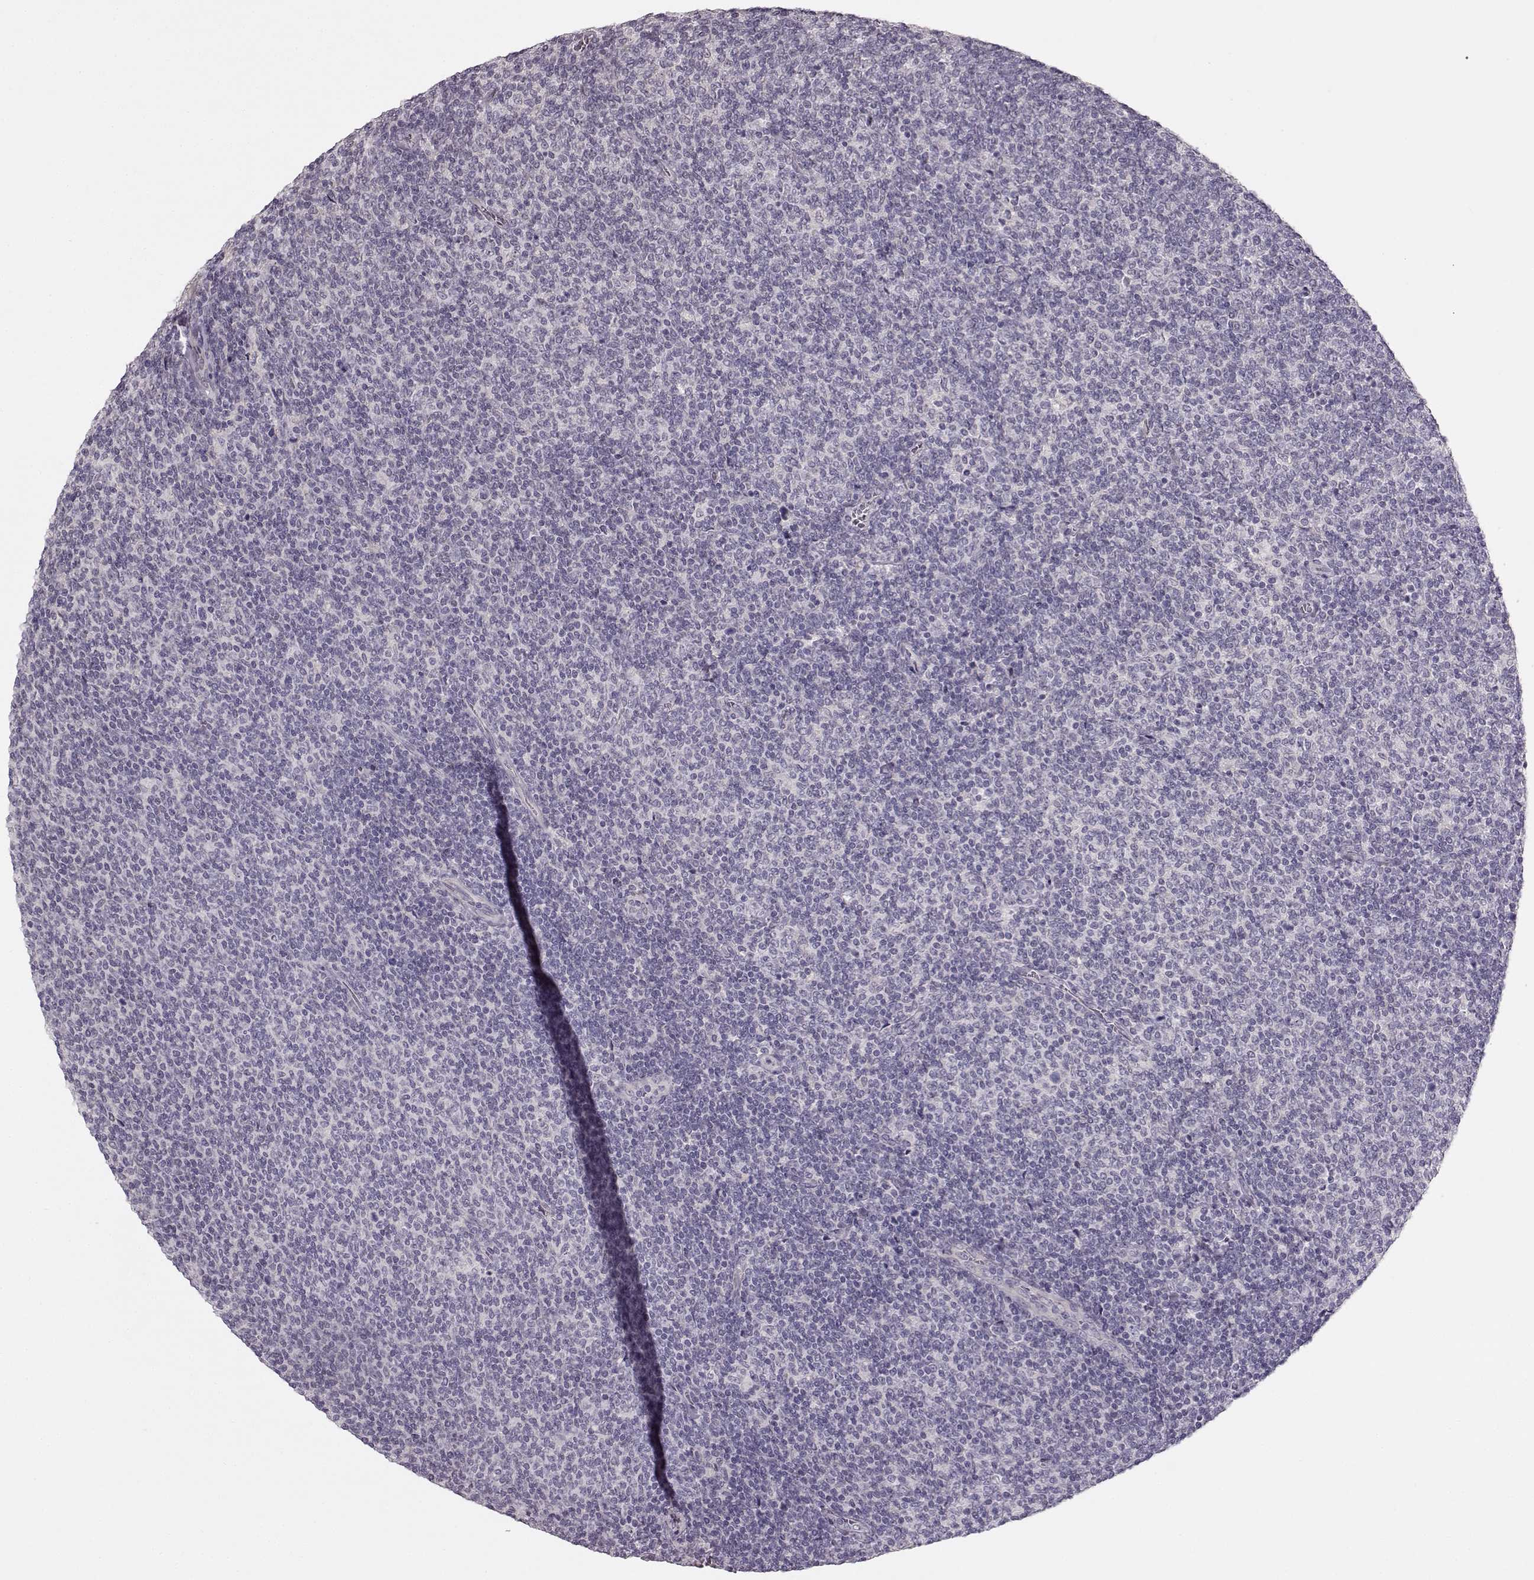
{"staining": {"intensity": "negative", "quantity": "none", "location": "none"}, "tissue": "lymphoma", "cell_type": "Tumor cells", "image_type": "cancer", "snomed": [{"axis": "morphology", "description": "Malignant lymphoma, non-Hodgkin's type, Low grade"}, {"axis": "topography", "description": "Lymph node"}], "caption": "High magnification brightfield microscopy of low-grade malignant lymphoma, non-Hodgkin's type stained with DAB (brown) and counterstained with hematoxylin (blue): tumor cells show no significant expression.", "gene": "MAP6D1", "patient": {"sex": "male", "age": 52}}